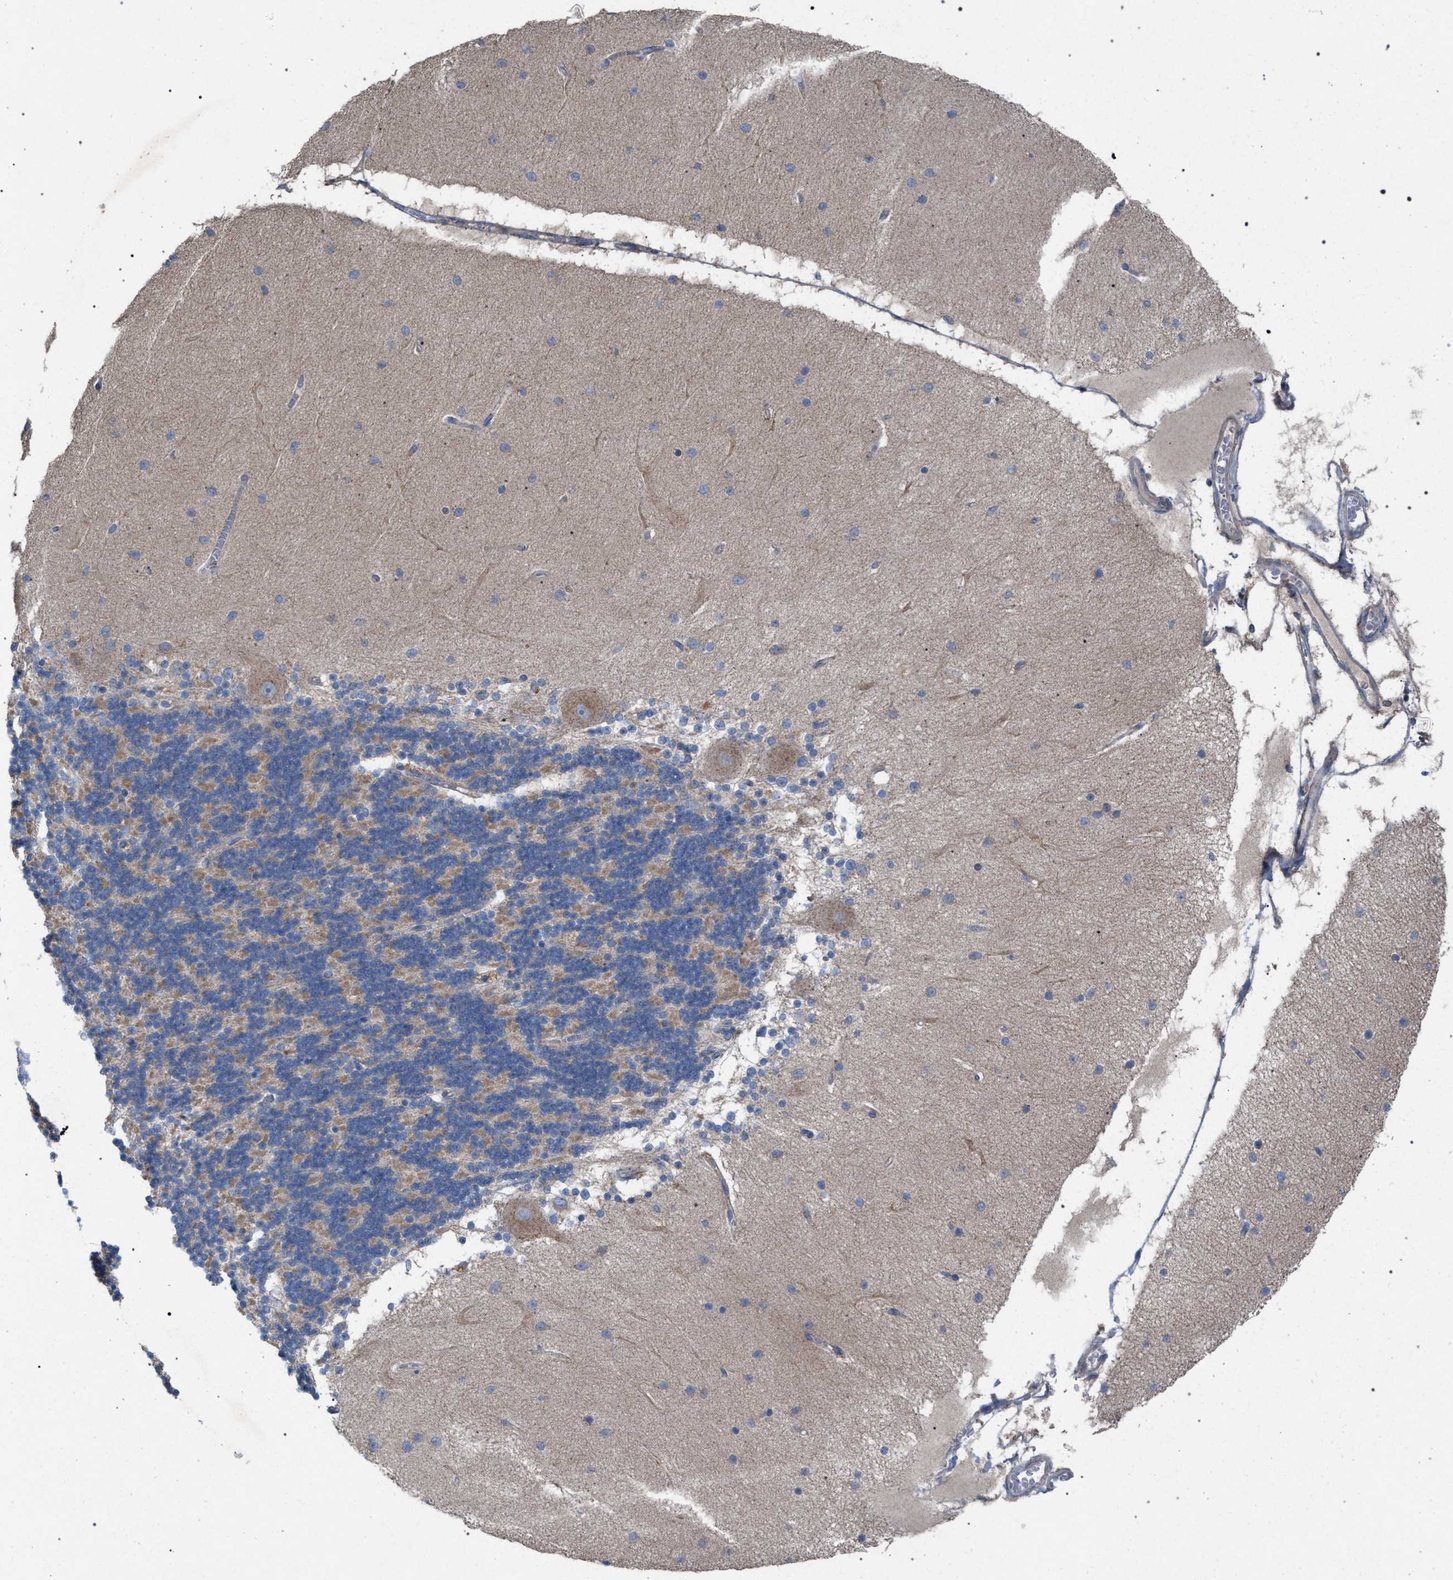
{"staining": {"intensity": "weak", "quantity": "25%-75%", "location": "cytoplasmic/membranous"}, "tissue": "cerebellum", "cell_type": "Cells in granular layer", "image_type": "normal", "snomed": [{"axis": "morphology", "description": "Normal tissue, NOS"}, {"axis": "topography", "description": "Cerebellum"}], "caption": "Cerebellum stained with immunohistochemistry (IHC) shows weak cytoplasmic/membranous positivity in about 25%-75% of cells in granular layer. The staining was performed using DAB to visualize the protein expression in brown, while the nuclei were stained in blue with hematoxylin (Magnification: 20x).", "gene": "VPS13A", "patient": {"sex": "female", "age": 54}}